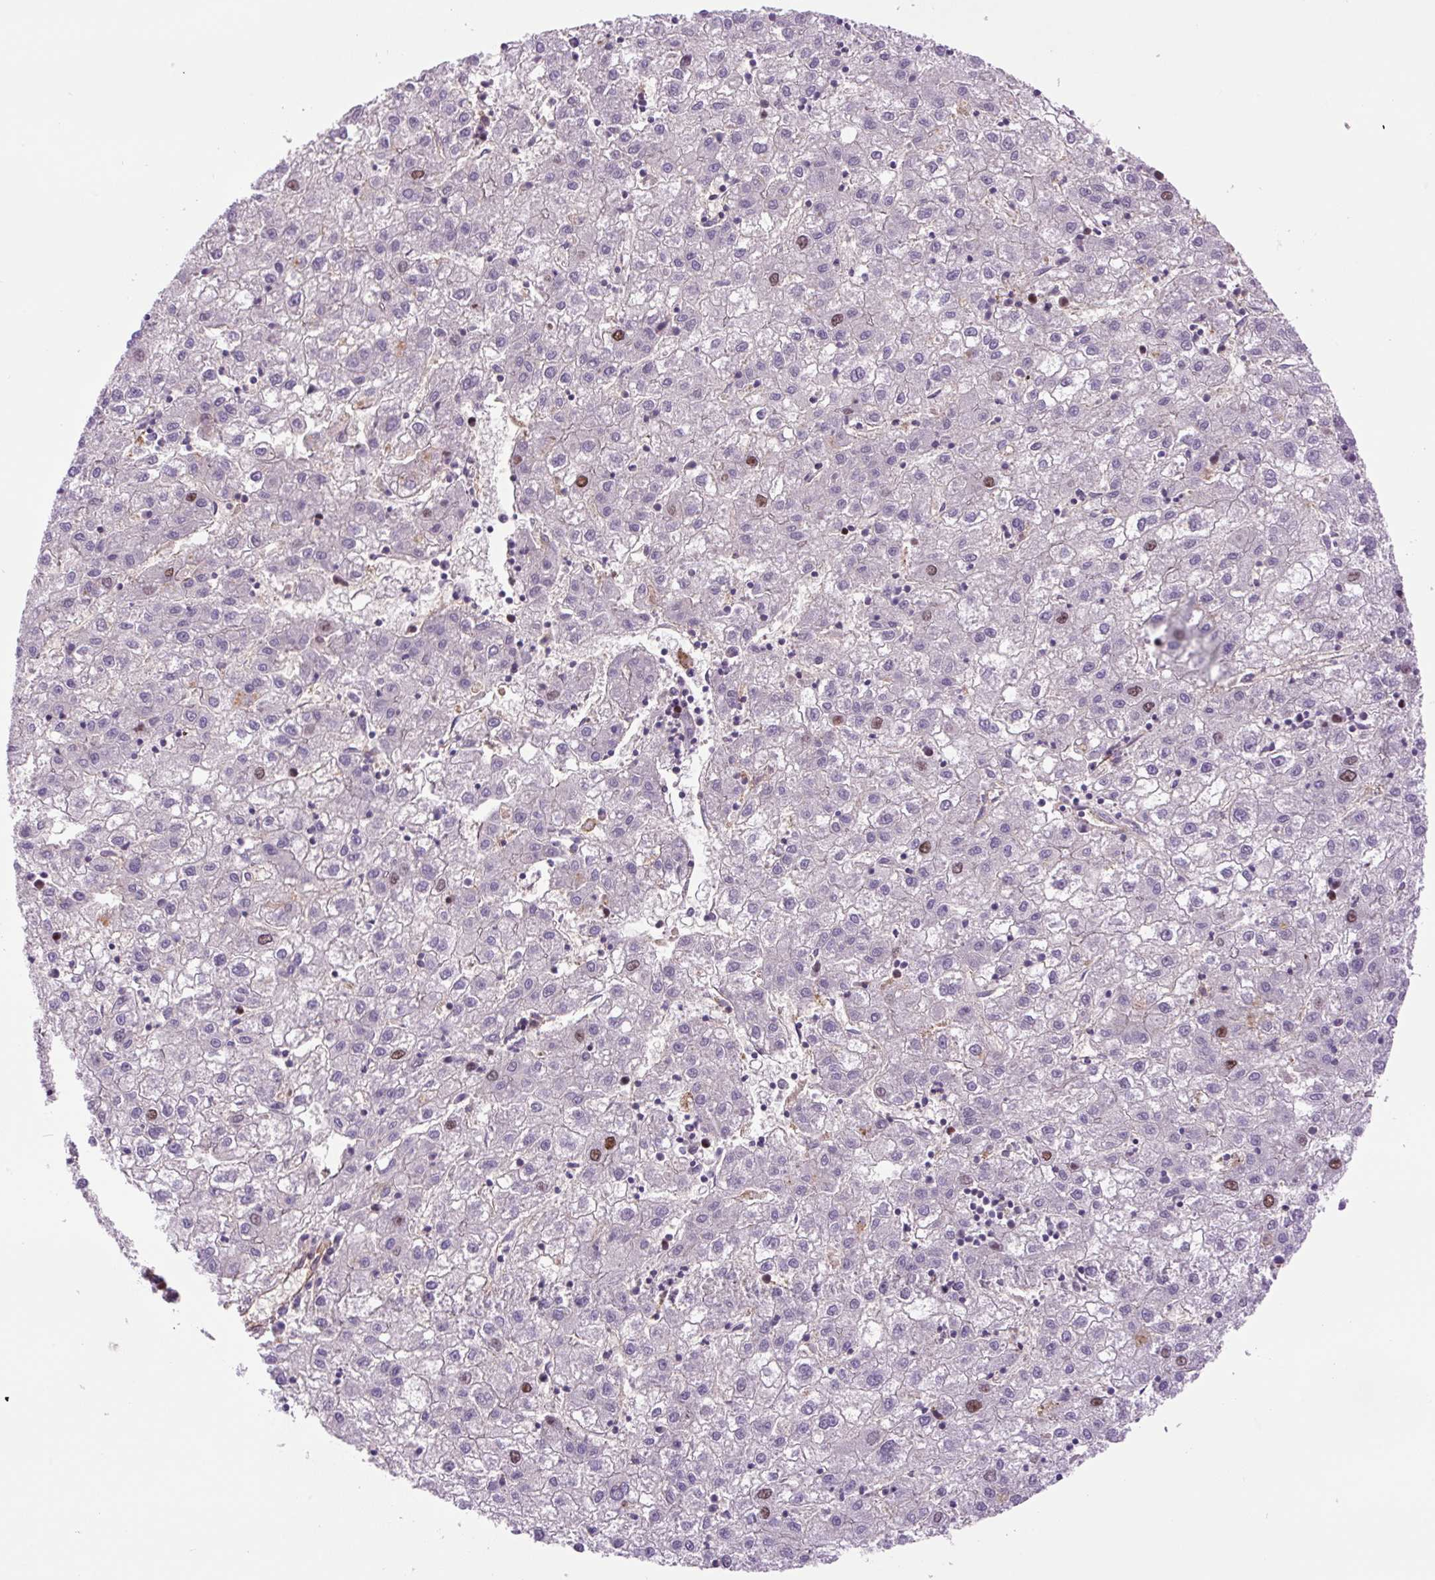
{"staining": {"intensity": "moderate", "quantity": "<25%", "location": "nuclear"}, "tissue": "liver cancer", "cell_type": "Tumor cells", "image_type": "cancer", "snomed": [{"axis": "morphology", "description": "Carcinoma, Hepatocellular, NOS"}, {"axis": "topography", "description": "Liver"}], "caption": "Immunohistochemical staining of human hepatocellular carcinoma (liver) exhibits low levels of moderate nuclear protein positivity in approximately <25% of tumor cells.", "gene": "KIFC1", "patient": {"sex": "male", "age": 72}}